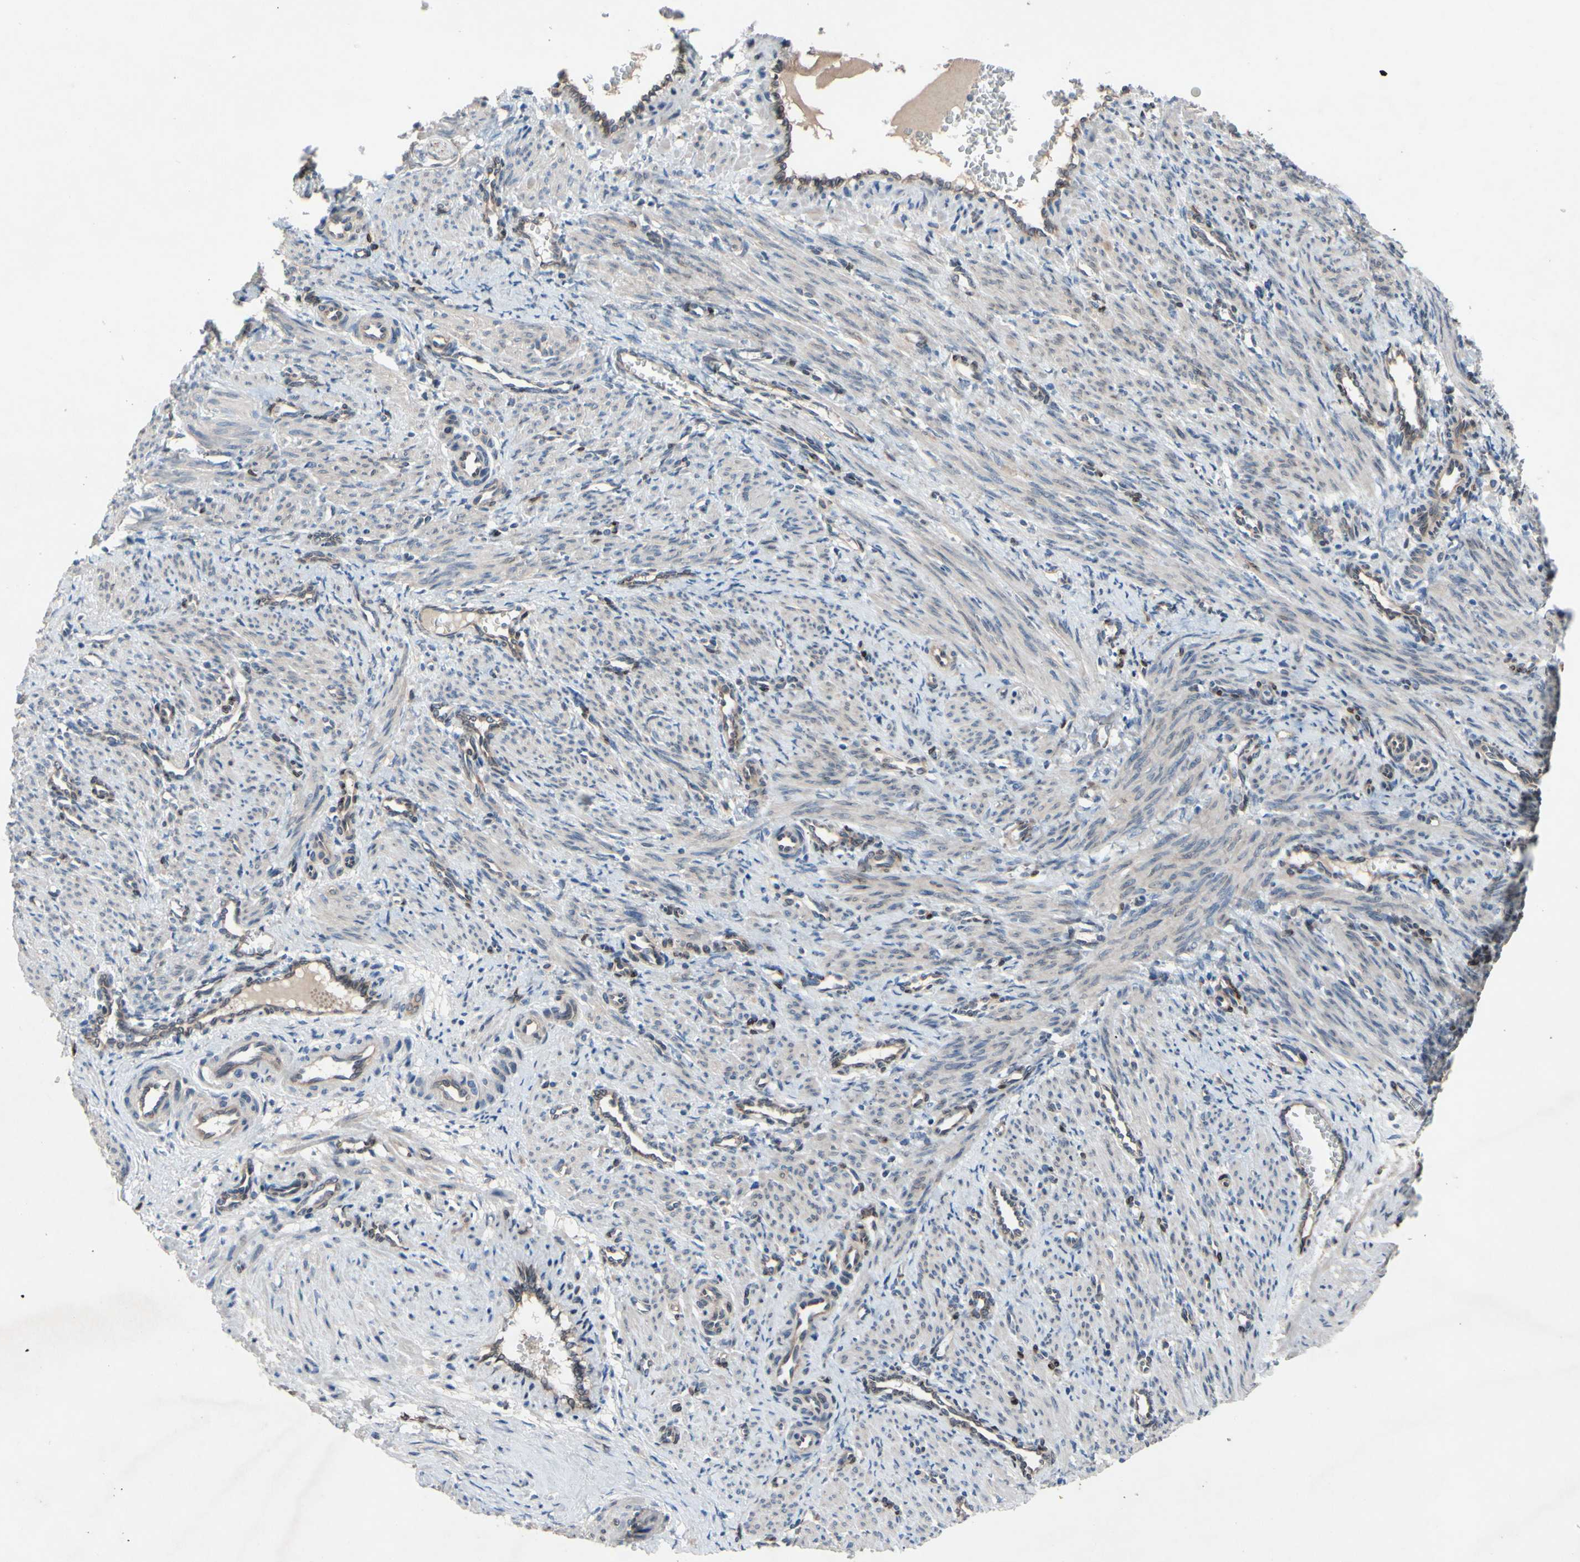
{"staining": {"intensity": "weak", "quantity": "25%-75%", "location": "cytoplasmic/membranous"}, "tissue": "smooth muscle", "cell_type": "Smooth muscle cells", "image_type": "normal", "snomed": [{"axis": "morphology", "description": "Normal tissue, NOS"}, {"axis": "topography", "description": "Endometrium"}], "caption": "IHC of normal smooth muscle reveals low levels of weak cytoplasmic/membranous staining in about 25%-75% of smooth muscle cells. Nuclei are stained in blue.", "gene": "PRXL2A", "patient": {"sex": "female", "age": 33}}